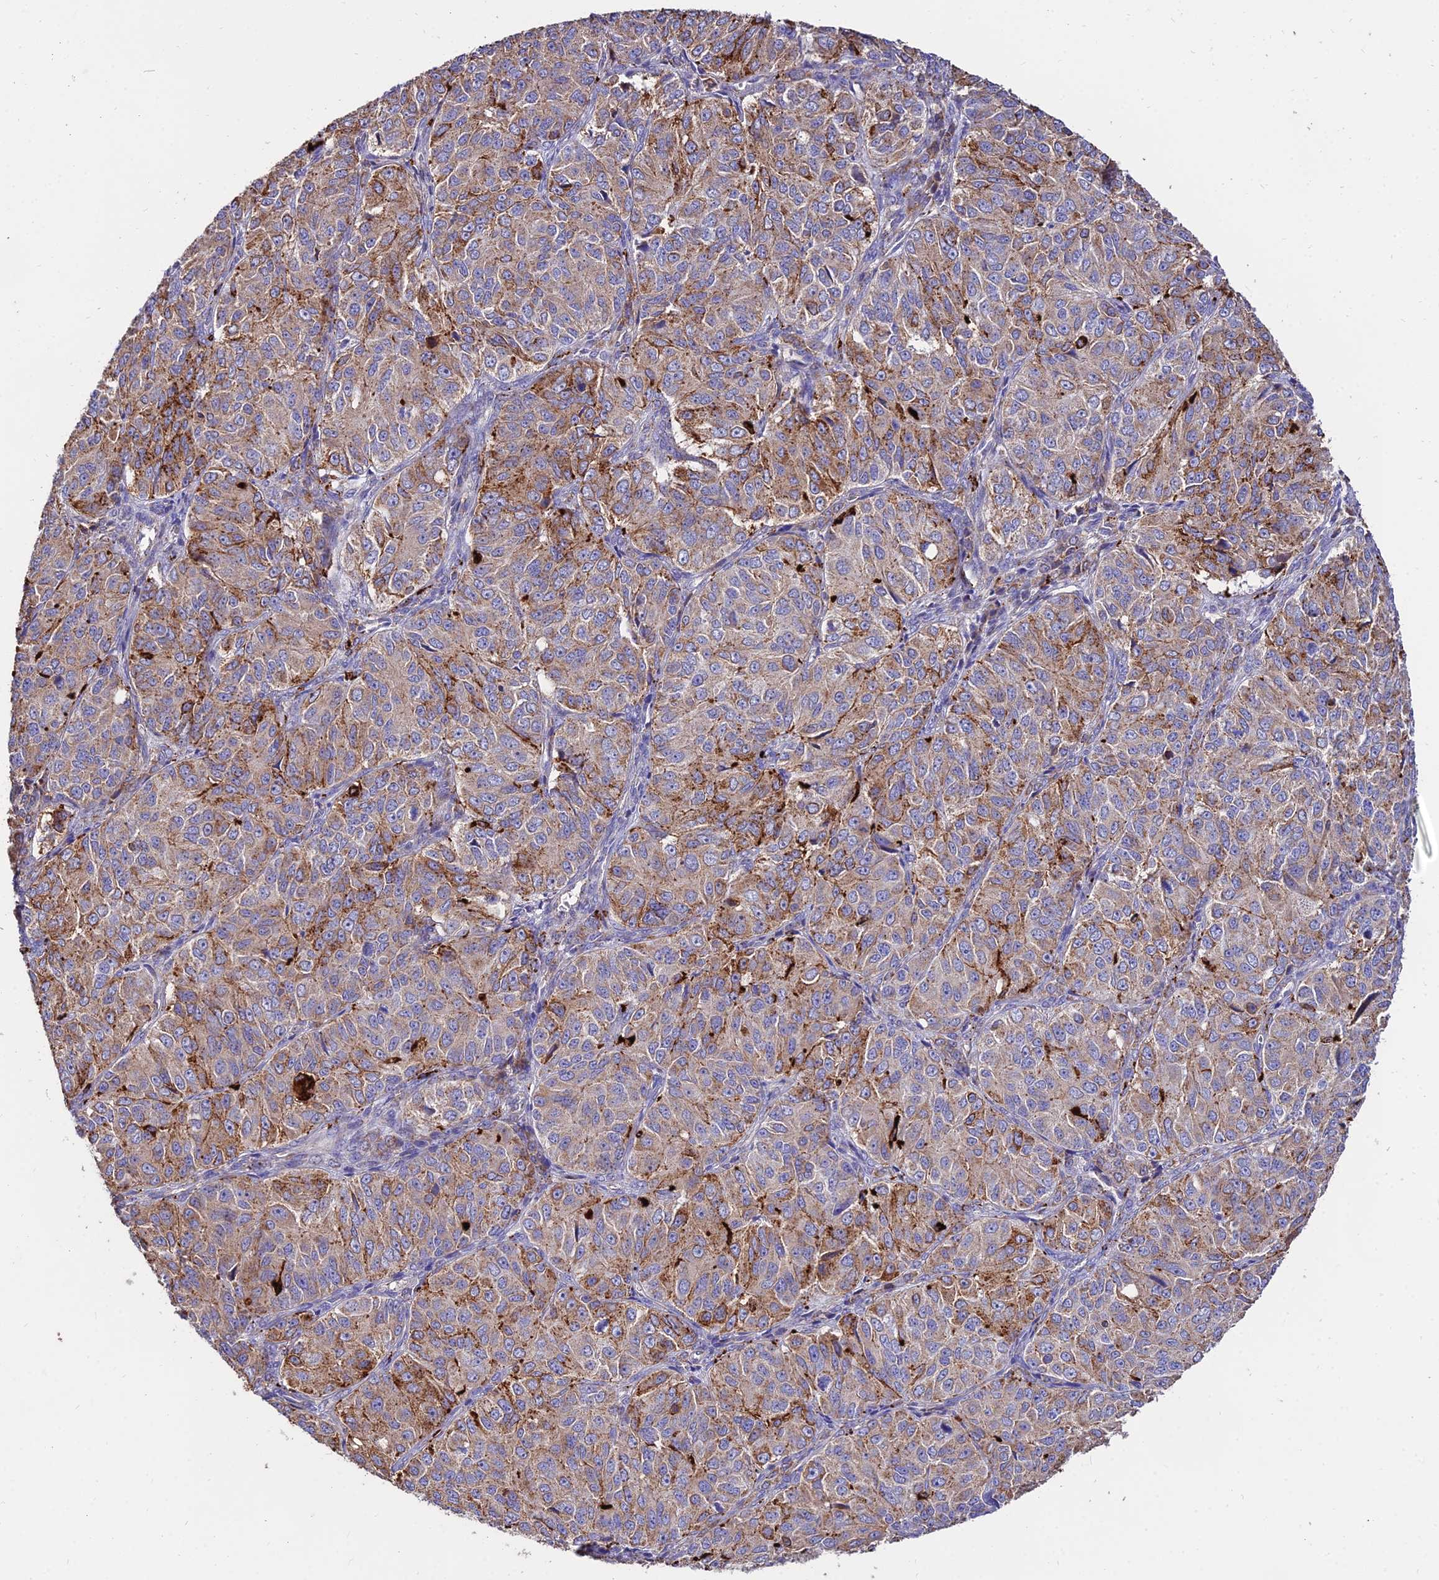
{"staining": {"intensity": "moderate", "quantity": "25%-75%", "location": "cytoplasmic/membranous"}, "tissue": "ovarian cancer", "cell_type": "Tumor cells", "image_type": "cancer", "snomed": [{"axis": "morphology", "description": "Carcinoma, endometroid"}, {"axis": "topography", "description": "Ovary"}], "caption": "There is medium levels of moderate cytoplasmic/membranous expression in tumor cells of ovarian endometroid carcinoma, as demonstrated by immunohistochemical staining (brown color).", "gene": "PNLIPRP3", "patient": {"sex": "female", "age": 51}}